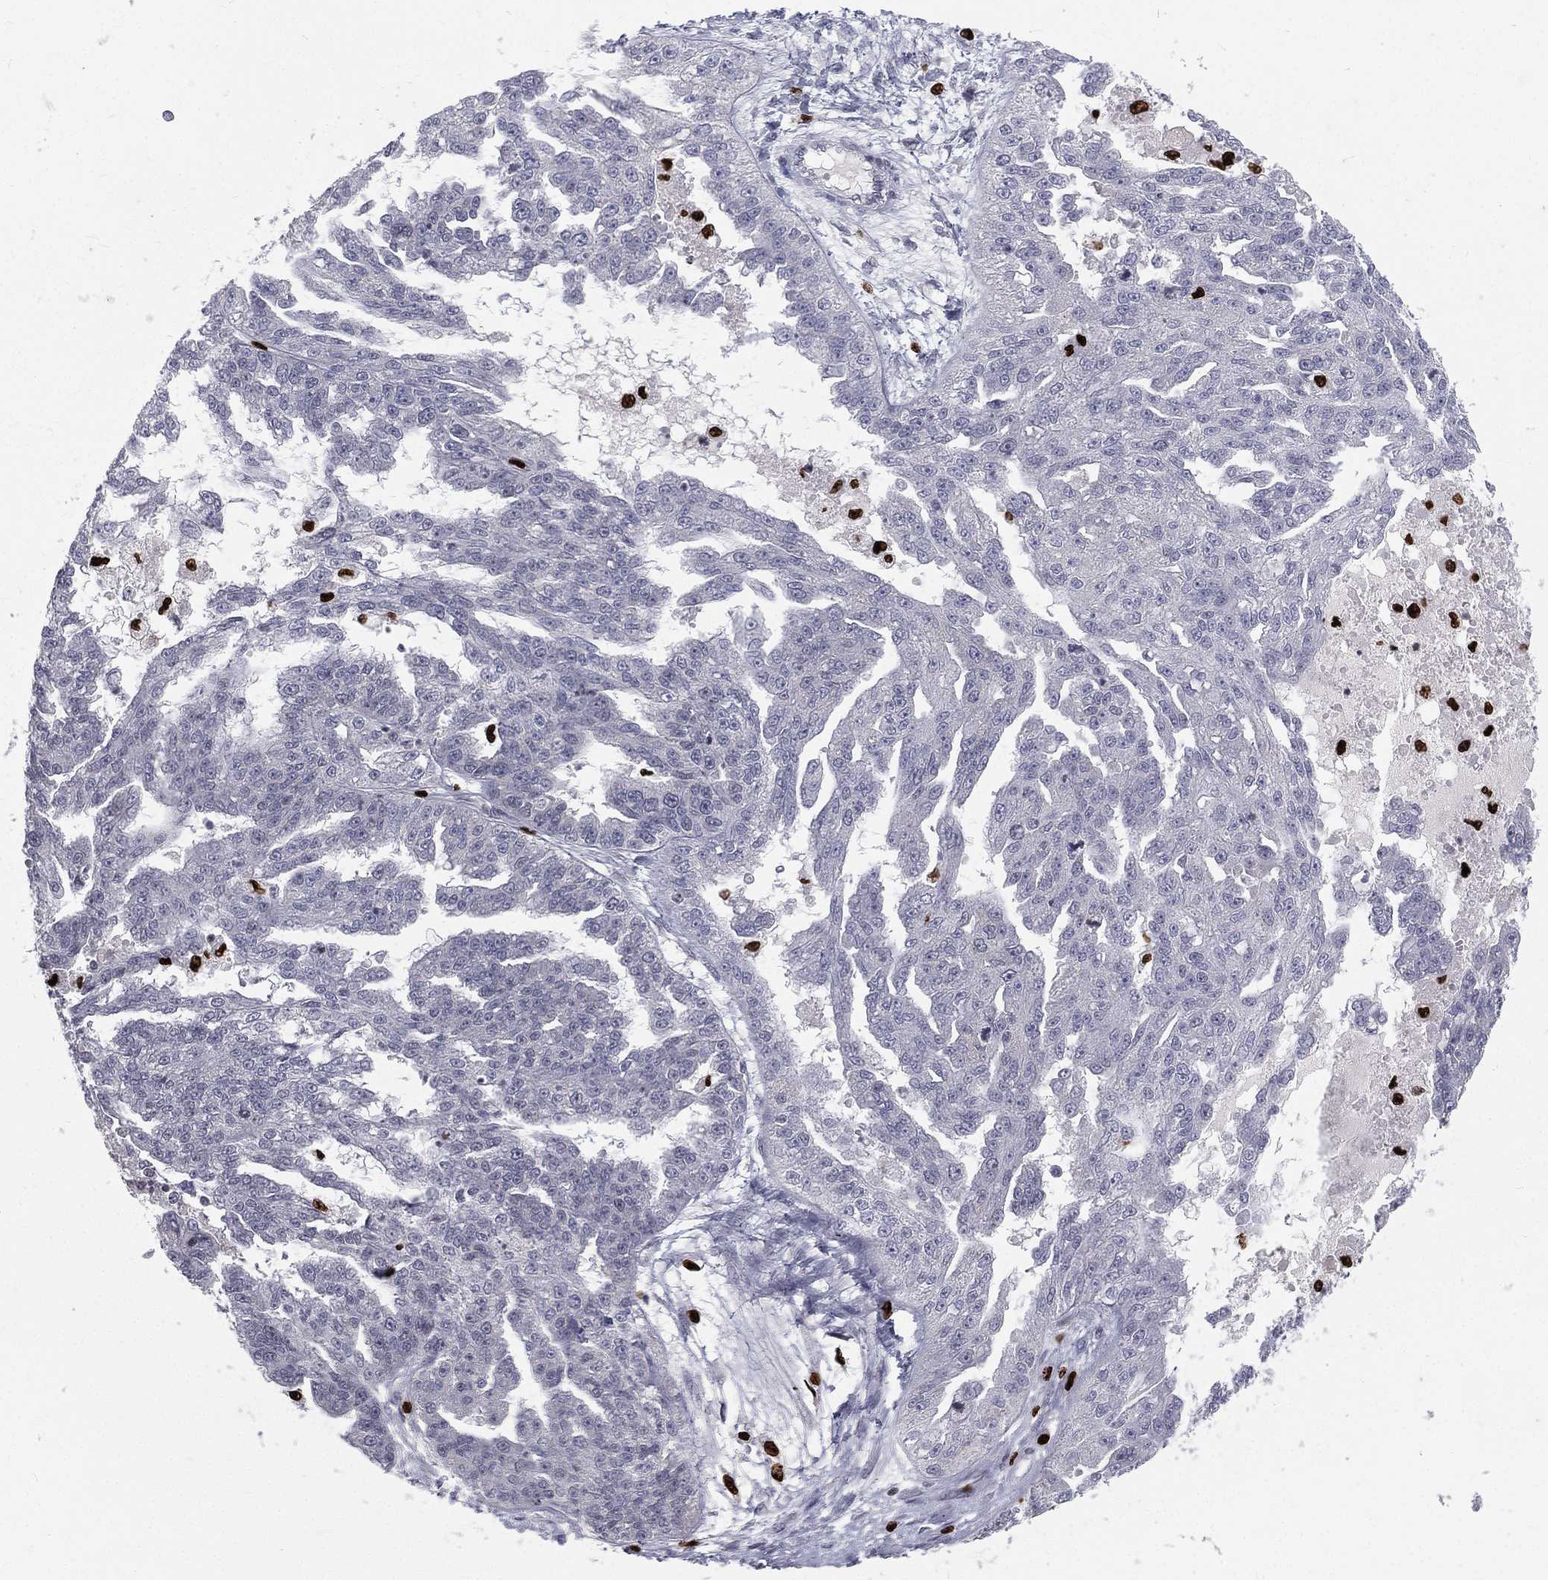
{"staining": {"intensity": "negative", "quantity": "none", "location": "none"}, "tissue": "ovarian cancer", "cell_type": "Tumor cells", "image_type": "cancer", "snomed": [{"axis": "morphology", "description": "Cystadenocarcinoma, serous, NOS"}, {"axis": "topography", "description": "Ovary"}], "caption": "The photomicrograph reveals no staining of tumor cells in ovarian cancer (serous cystadenocarcinoma). The staining is performed using DAB brown chromogen with nuclei counter-stained in using hematoxylin.", "gene": "MNDA", "patient": {"sex": "female", "age": 58}}